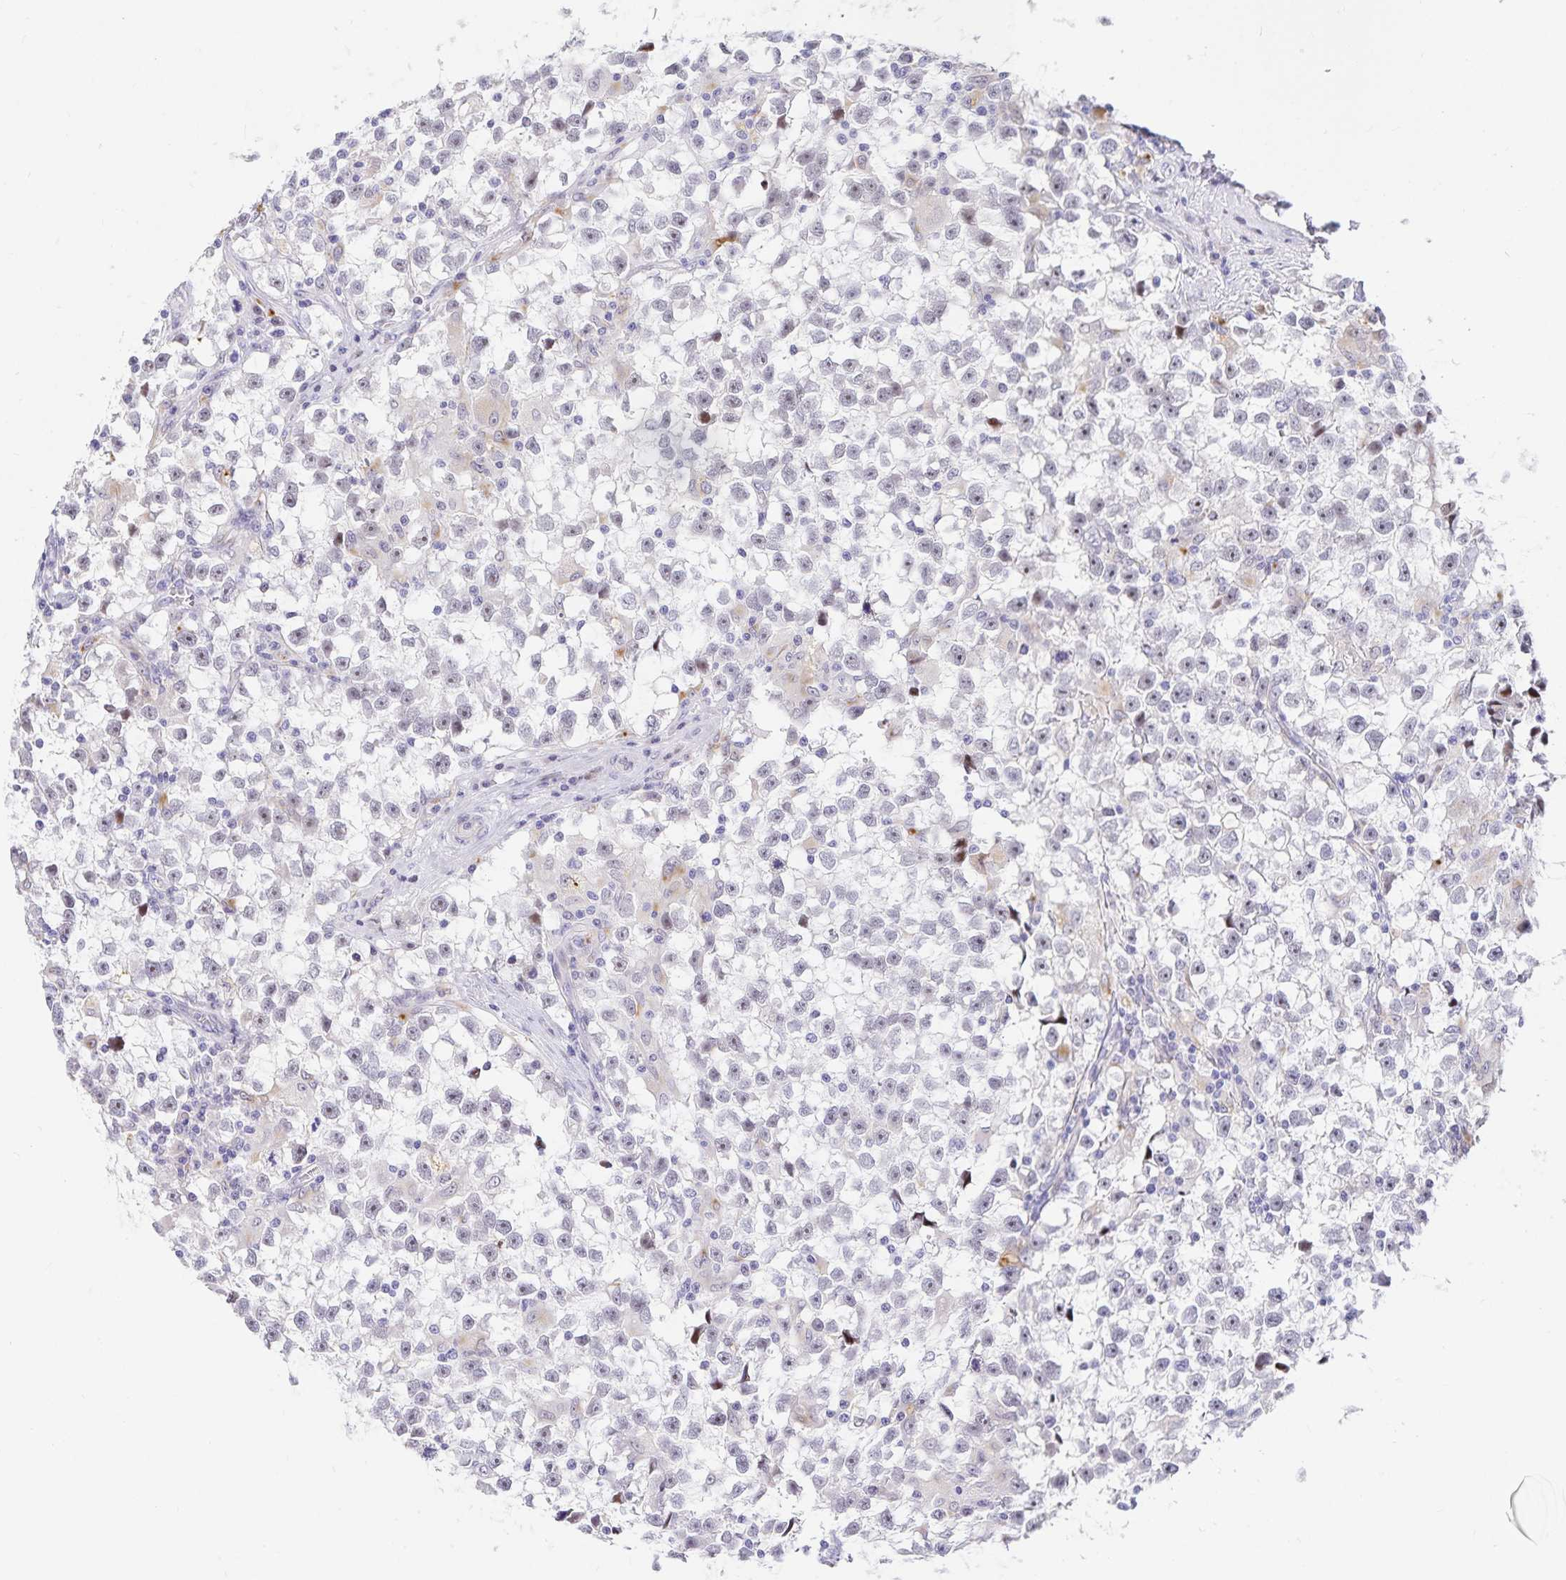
{"staining": {"intensity": "negative", "quantity": "none", "location": "none"}, "tissue": "testis cancer", "cell_type": "Tumor cells", "image_type": "cancer", "snomed": [{"axis": "morphology", "description": "Seminoma, NOS"}, {"axis": "topography", "description": "Testis"}], "caption": "Immunohistochemistry image of neoplastic tissue: human testis cancer stained with DAB demonstrates no significant protein expression in tumor cells.", "gene": "KBTBD13", "patient": {"sex": "male", "age": 31}}